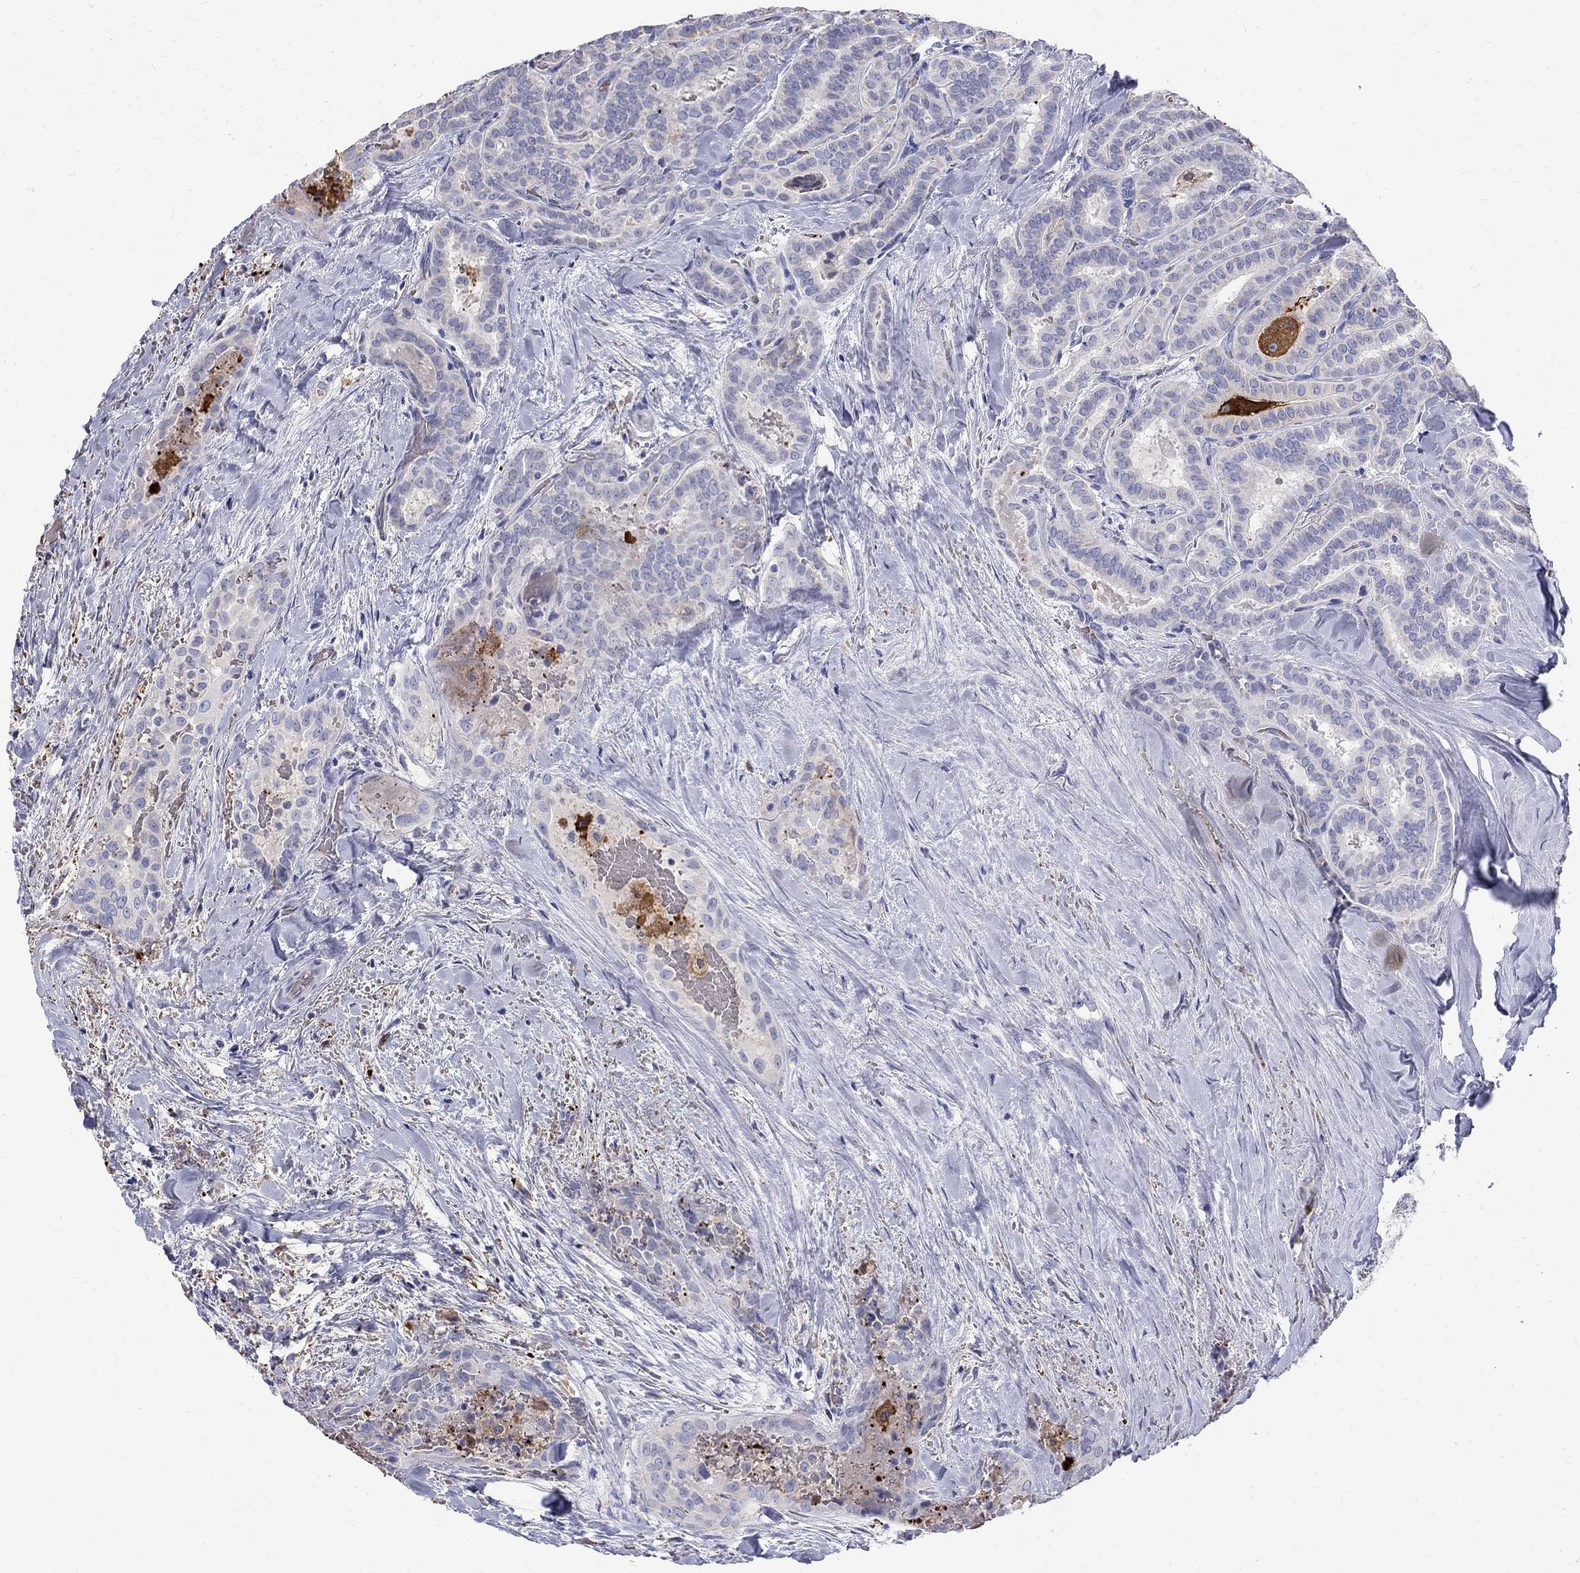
{"staining": {"intensity": "negative", "quantity": "none", "location": "none"}, "tissue": "thyroid cancer", "cell_type": "Tumor cells", "image_type": "cancer", "snomed": [{"axis": "morphology", "description": "Papillary adenocarcinoma, NOS"}, {"axis": "topography", "description": "Thyroid gland"}], "caption": "Micrograph shows no significant protein expression in tumor cells of thyroid papillary adenocarcinoma.", "gene": "AGER", "patient": {"sex": "female", "age": 39}}